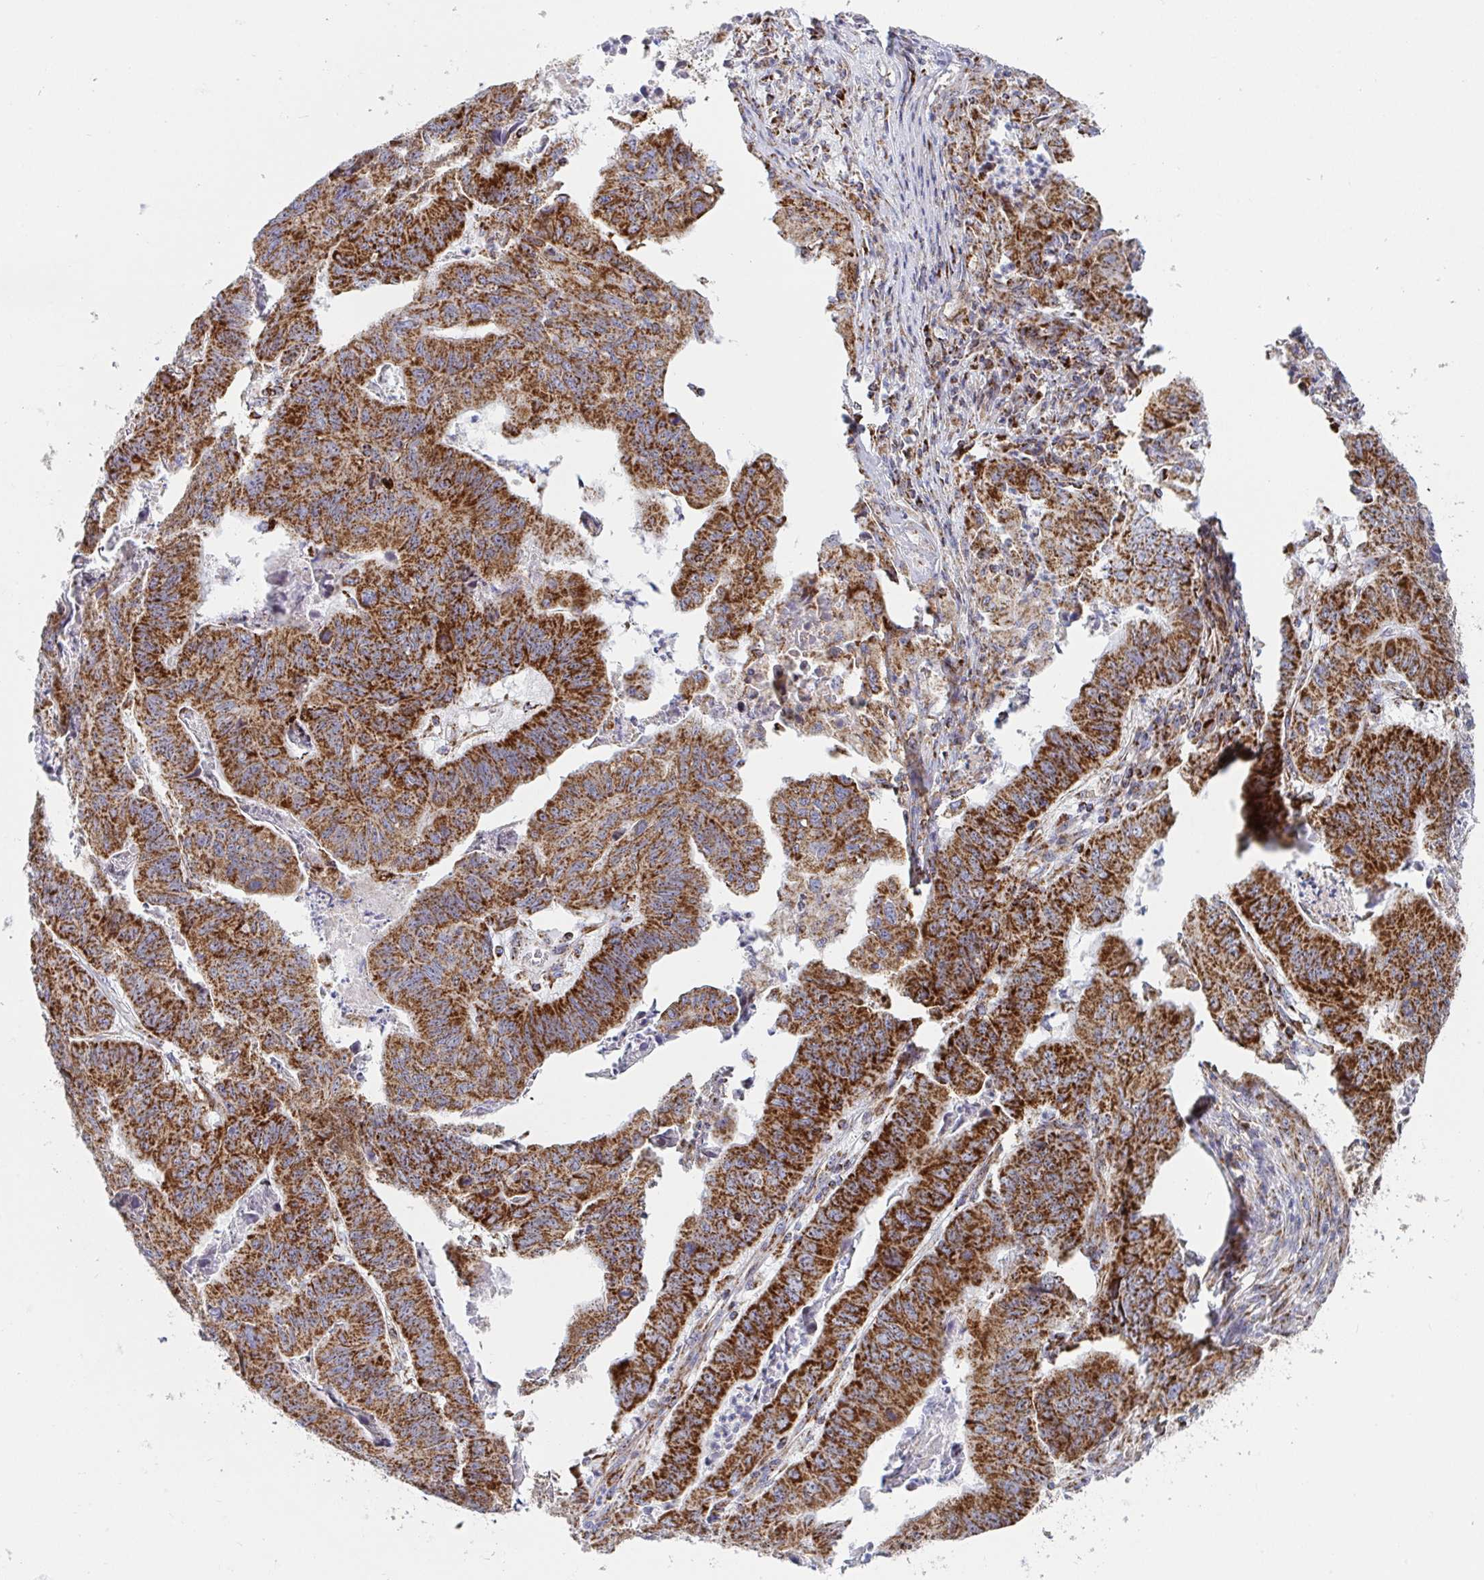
{"staining": {"intensity": "strong", "quantity": ">75%", "location": "cytoplasmic/membranous"}, "tissue": "stomach cancer", "cell_type": "Tumor cells", "image_type": "cancer", "snomed": [{"axis": "morphology", "description": "Adenocarcinoma, NOS"}, {"axis": "topography", "description": "Stomach, lower"}], "caption": "Immunohistochemical staining of stomach adenocarcinoma demonstrates high levels of strong cytoplasmic/membranous expression in approximately >75% of tumor cells.", "gene": "ATP5MJ", "patient": {"sex": "male", "age": 77}}